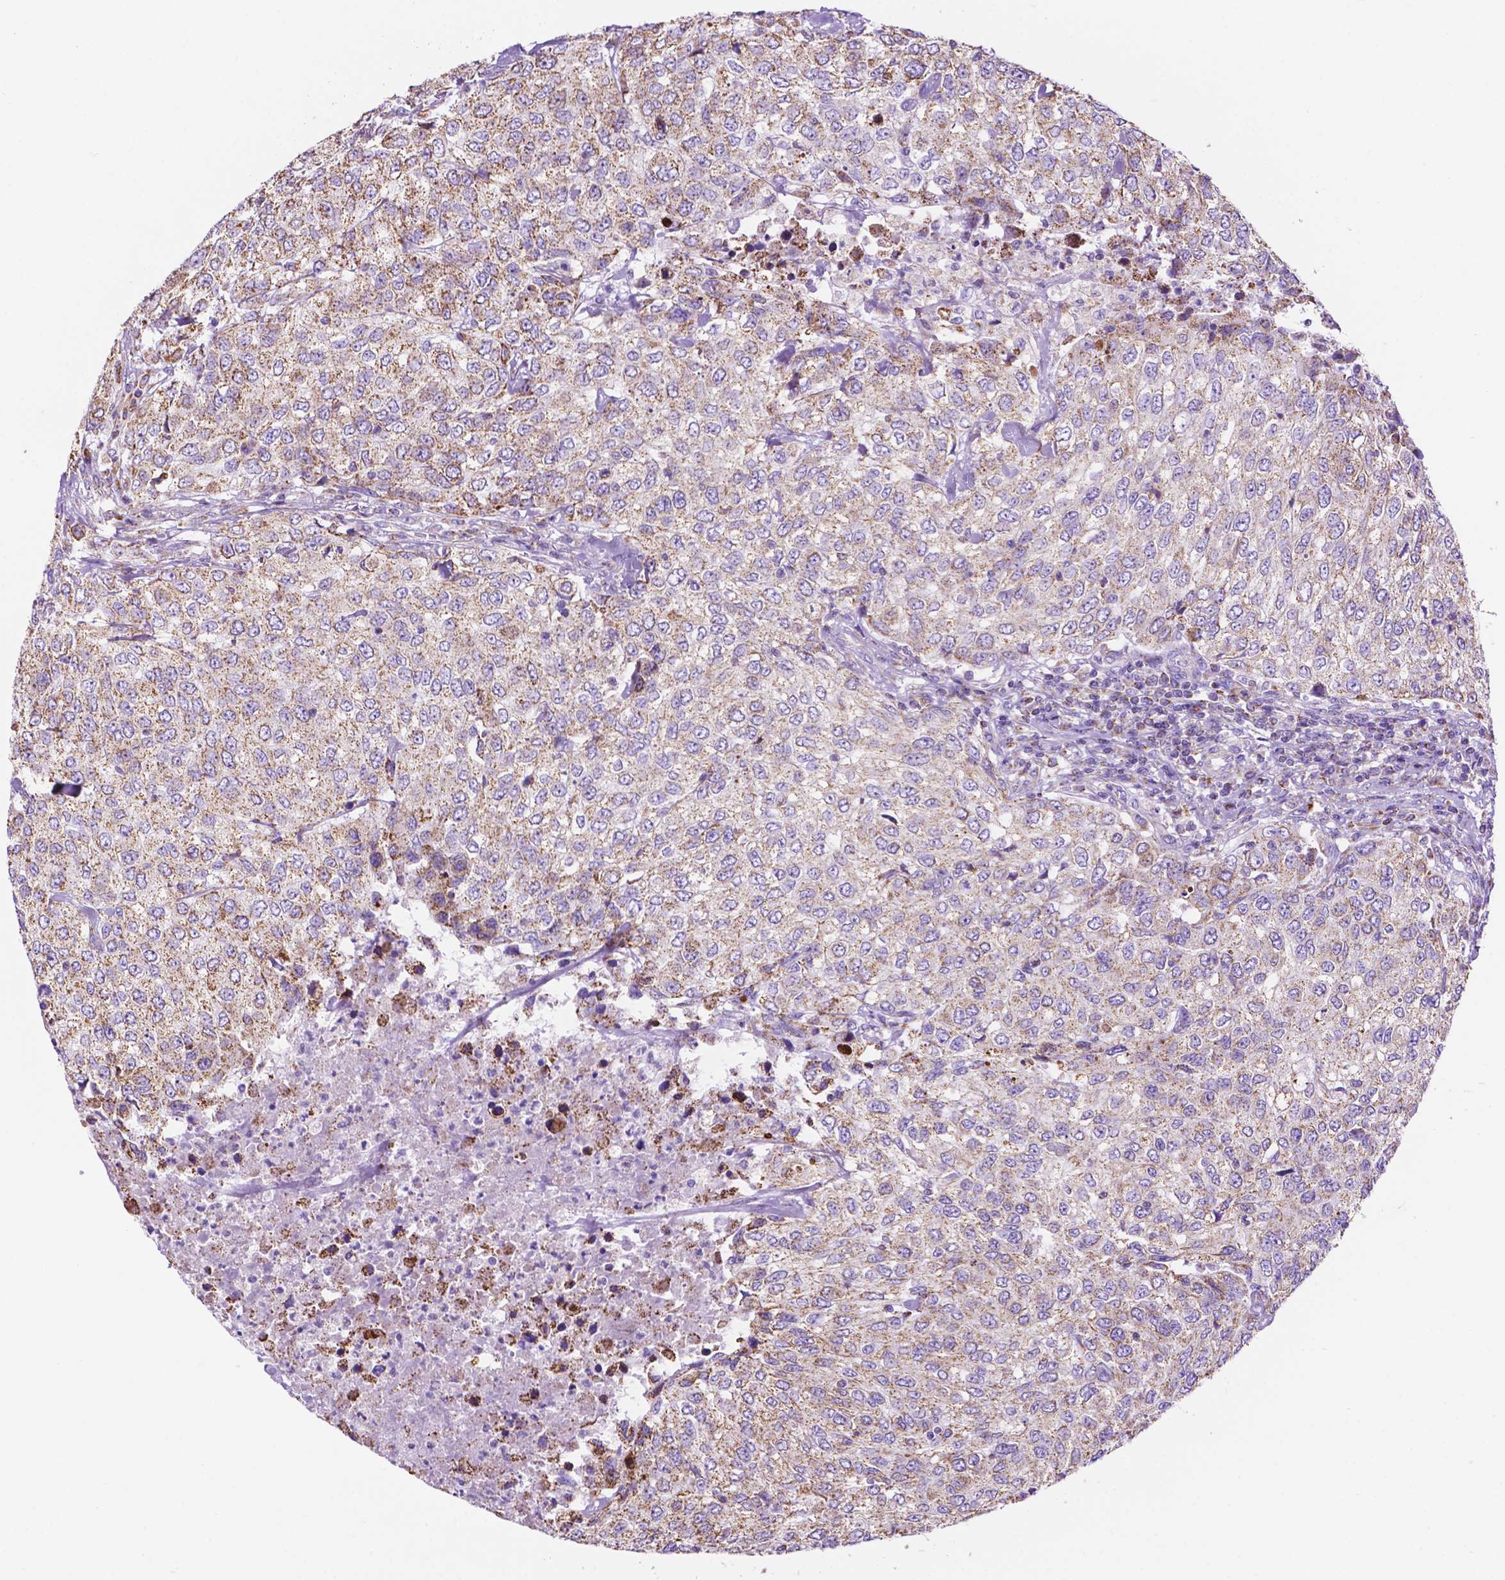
{"staining": {"intensity": "weak", "quantity": ">75%", "location": "cytoplasmic/membranous"}, "tissue": "urothelial cancer", "cell_type": "Tumor cells", "image_type": "cancer", "snomed": [{"axis": "morphology", "description": "Urothelial carcinoma, High grade"}, {"axis": "topography", "description": "Urinary bladder"}], "caption": "This image demonstrates urothelial carcinoma (high-grade) stained with immunohistochemistry (IHC) to label a protein in brown. The cytoplasmic/membranous of tumor cells show weak positivity for the protein. Nuclei are counter-stained blue.", "gene": "GDPD5", "patient": {"sex": "female", "age": 78}}